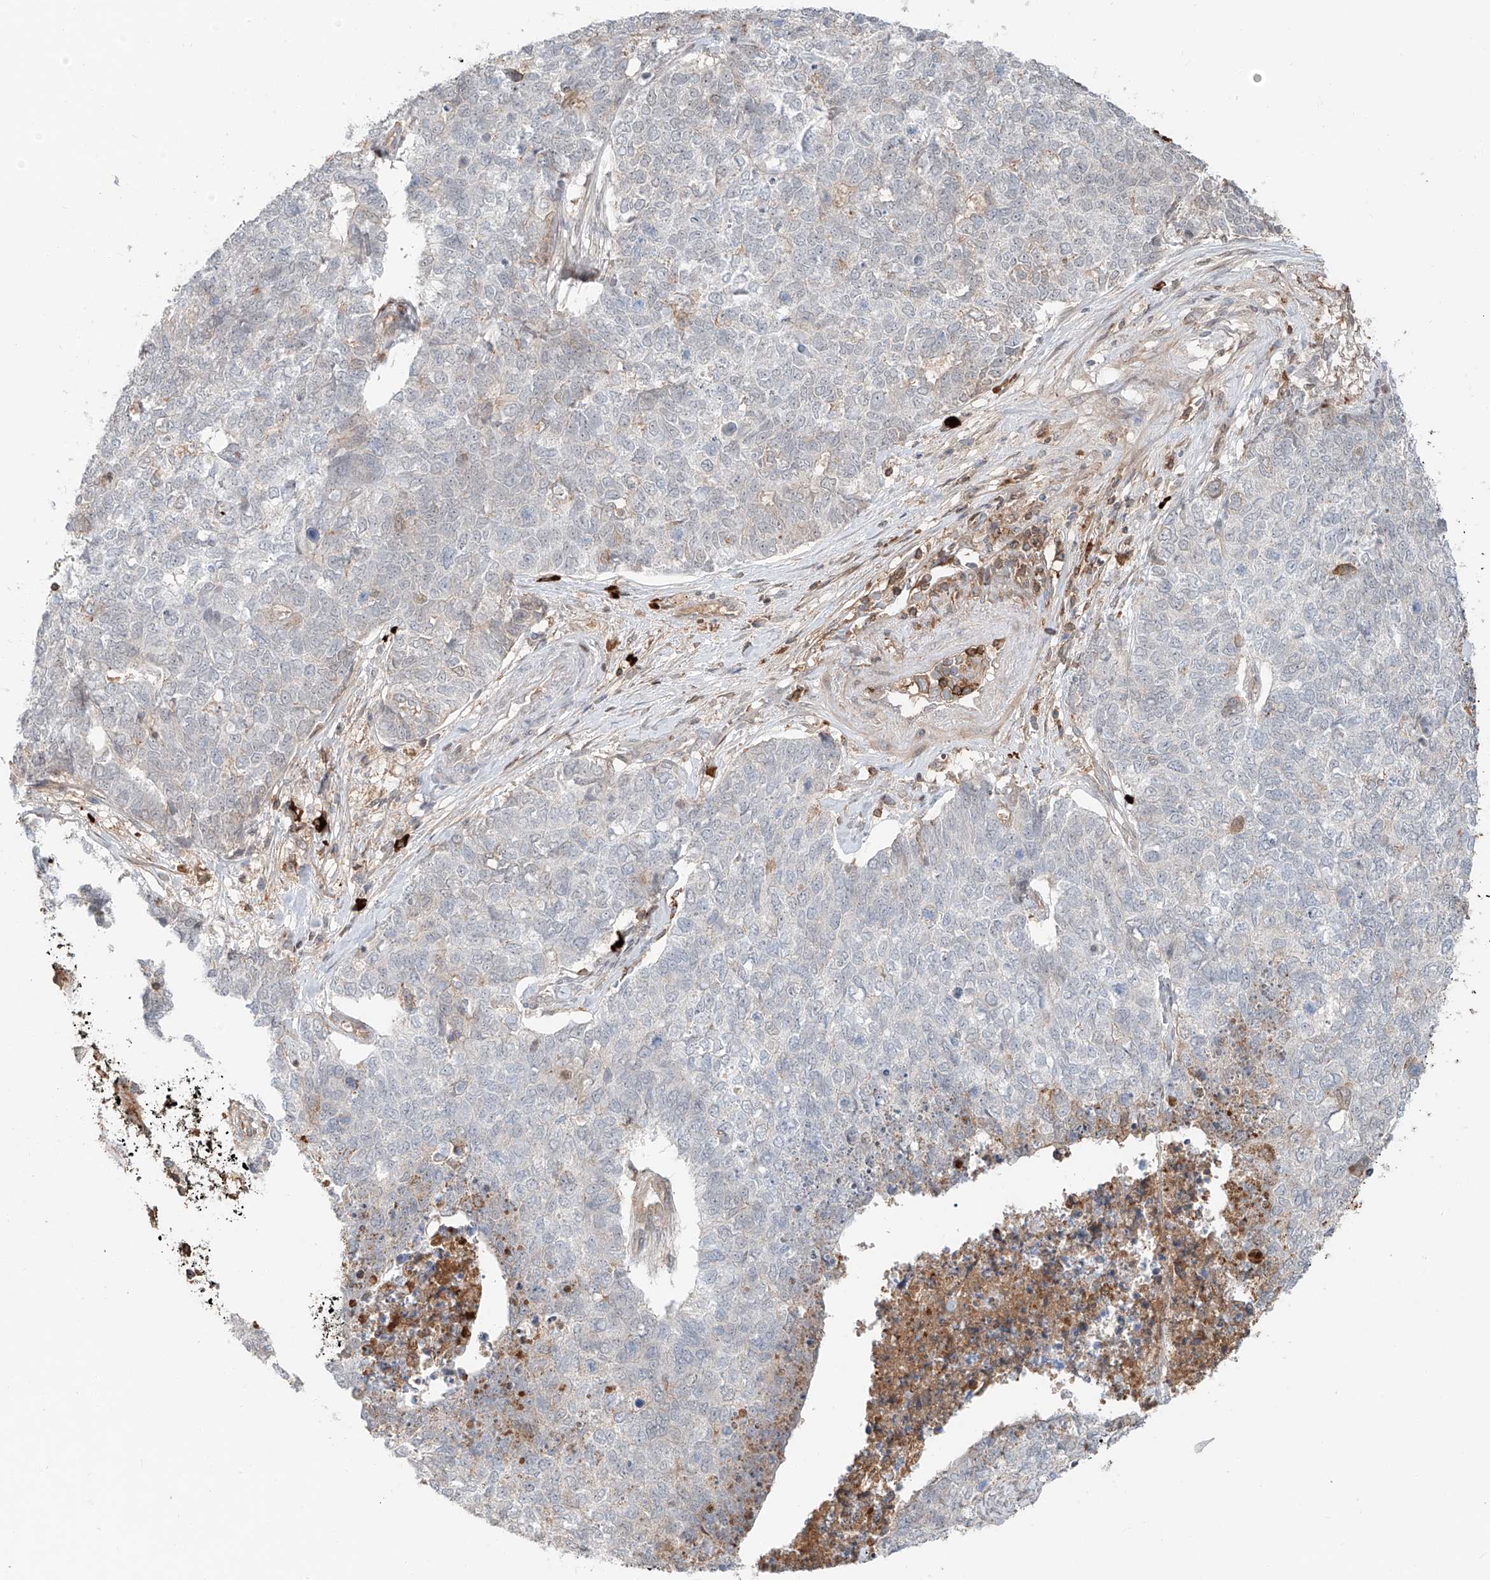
{"staining": {"intensity": "negative", "quantity": "none", "location": "none"}, "tissue": "cervical cancer", "cell_type": "Tumor cells", "image_type": "cancer", "snomed": [{"axis": "morphology", "description": "Squamous cell carcinoma, NOS"}, {"axis": "topography", "description": "Cervix"}], "caption": "Cervical cancer stained for a protein using IHC shows no expression tumor cells.", "gene": "CEP162", "patient": {"sex": "female", "age": 63}}